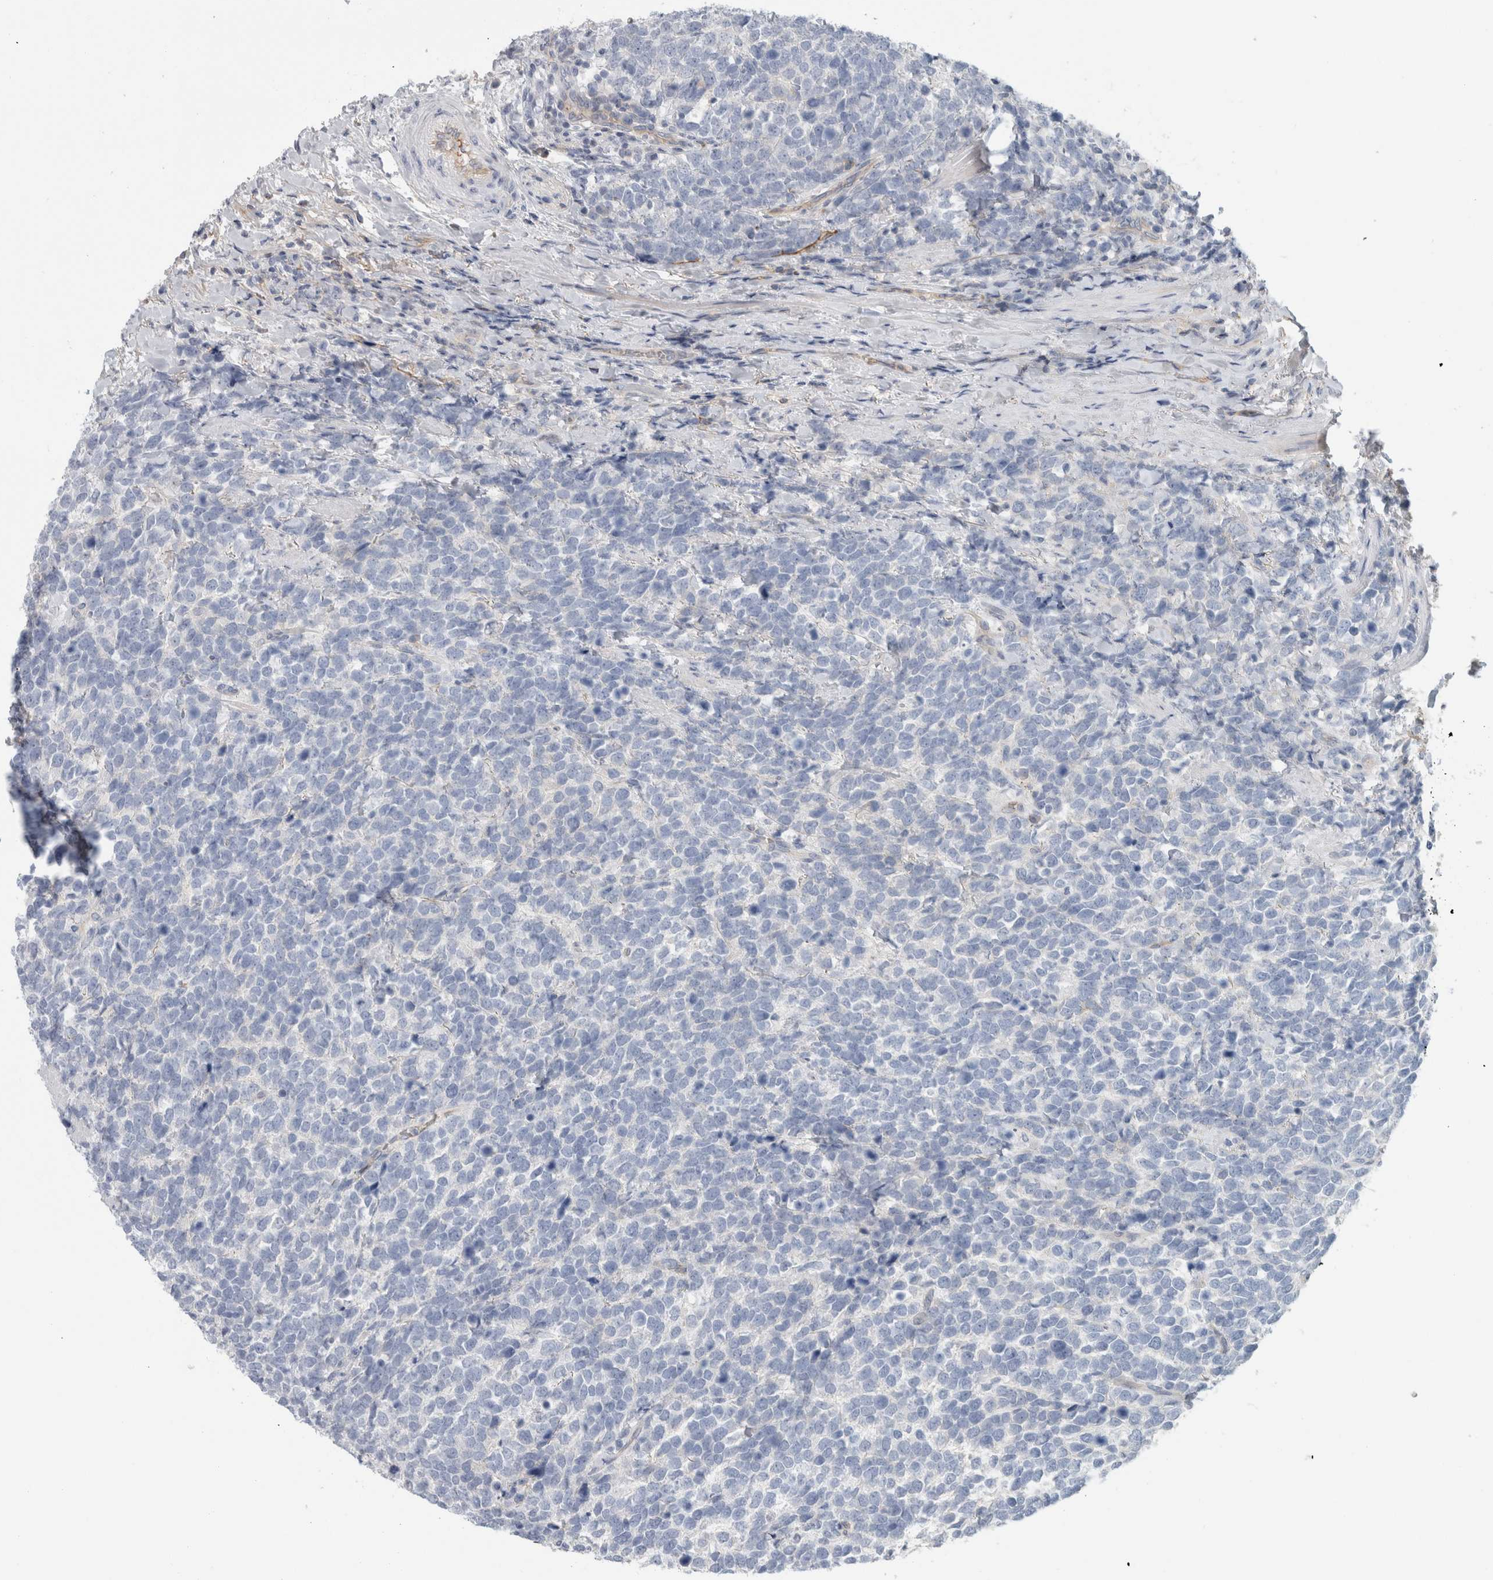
{"staining": {"intensity": "negative", "quantity": "none", "location": "none"}, "tissue": "urothelial cancer", "cell_type": "Tumor cells", "image_type": "cancer", "snomed": [{"axis": "morphology", "description": "Urothelial carcinoma, High grade"}, {"axis": "topography", "description": "Urinary bladder"}], "caption": "Image shows no protein positivity in tumor cells of urothelial cancer tissue.", "gene": "CD55", "patient": {"sex": "female", "age": 82}}